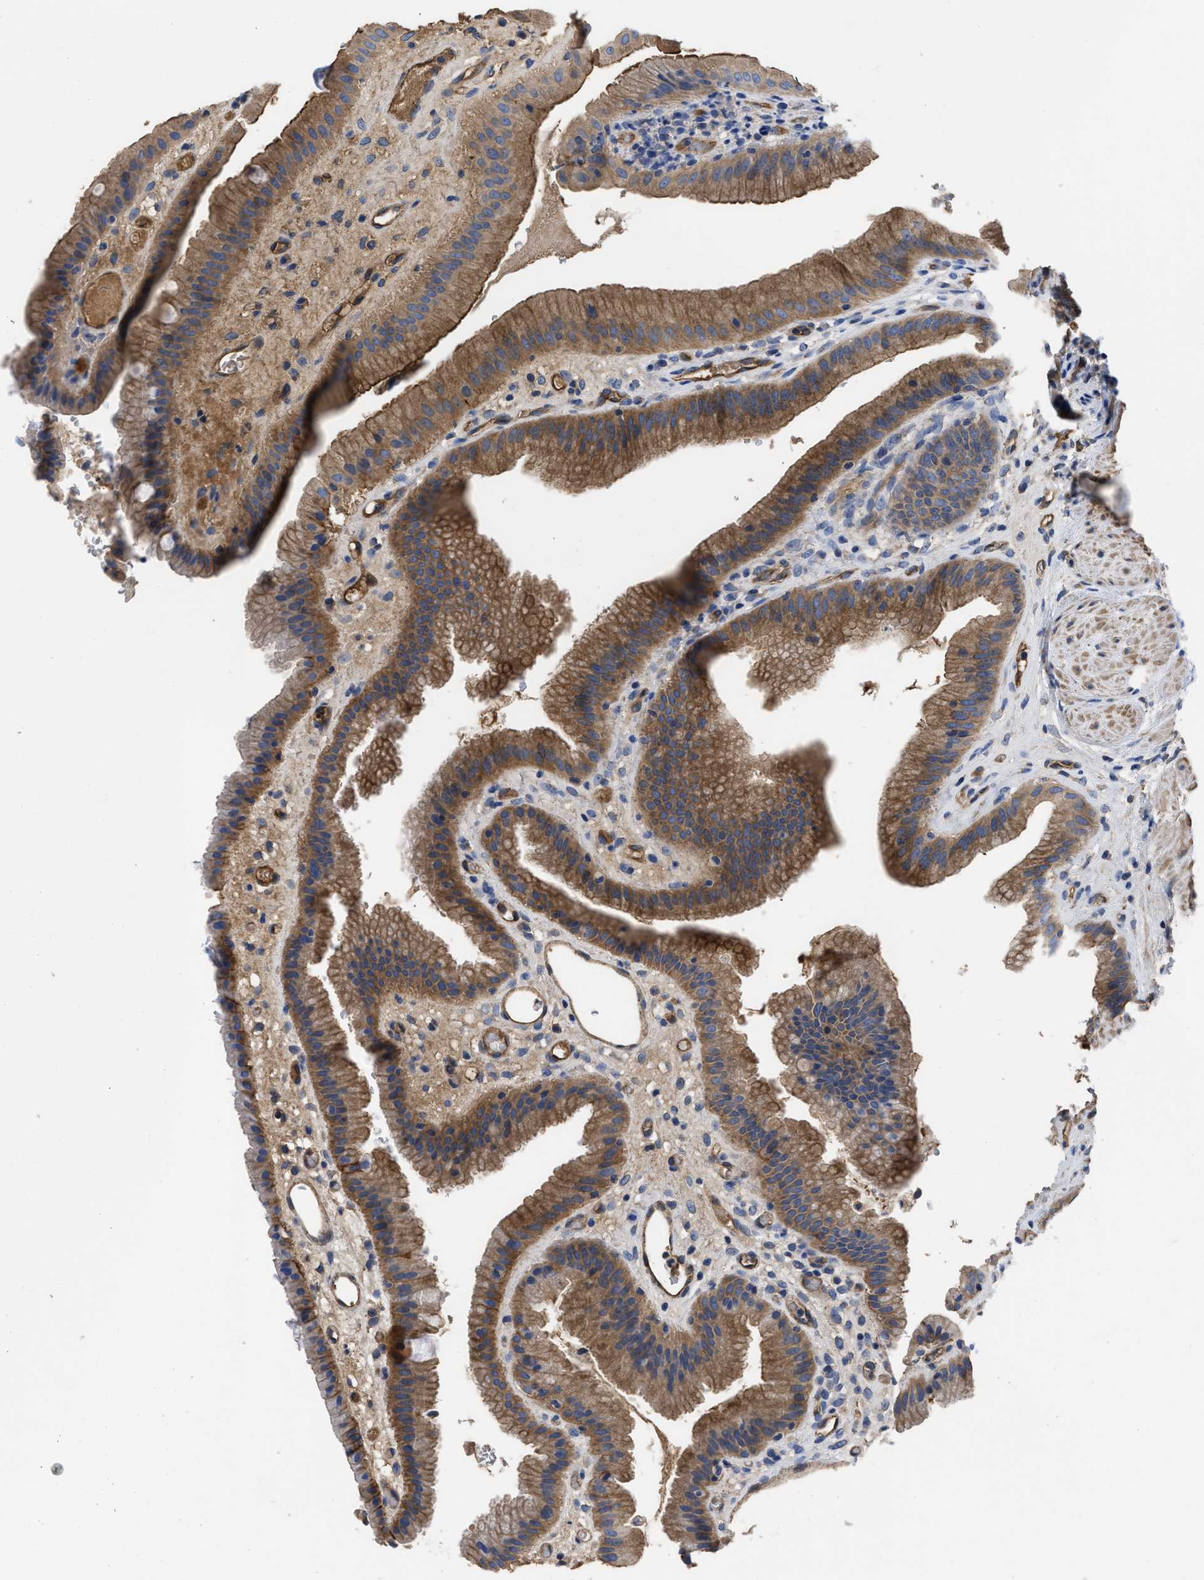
{"staining": {"intensity": "moderate", "quantity": ">75%", "location": "cytoplasmic/membranous"}, "tissue": "gallbladder", "cell_type": "Glandular cells", "image_type": "normal", "snomed": [{"axis": "morphology", "description": "Normal tissue, NOS"}, {"axis": "topography", "description": "Gallbladder"}], "caption": "Unremarkable gallbladder was stained to show a protein in brown. There is medium levels of moderate cytoplasmic/membranous expression in approximately >75% of glandular cells. Using DAB (3,3'-diaminobenzidine) (brown) and hematoxylin (blue) stains, captured at high magnification using brightfield microscopy.", "gene": "USP4", "patient": {"sex": "male", "age": 49}}